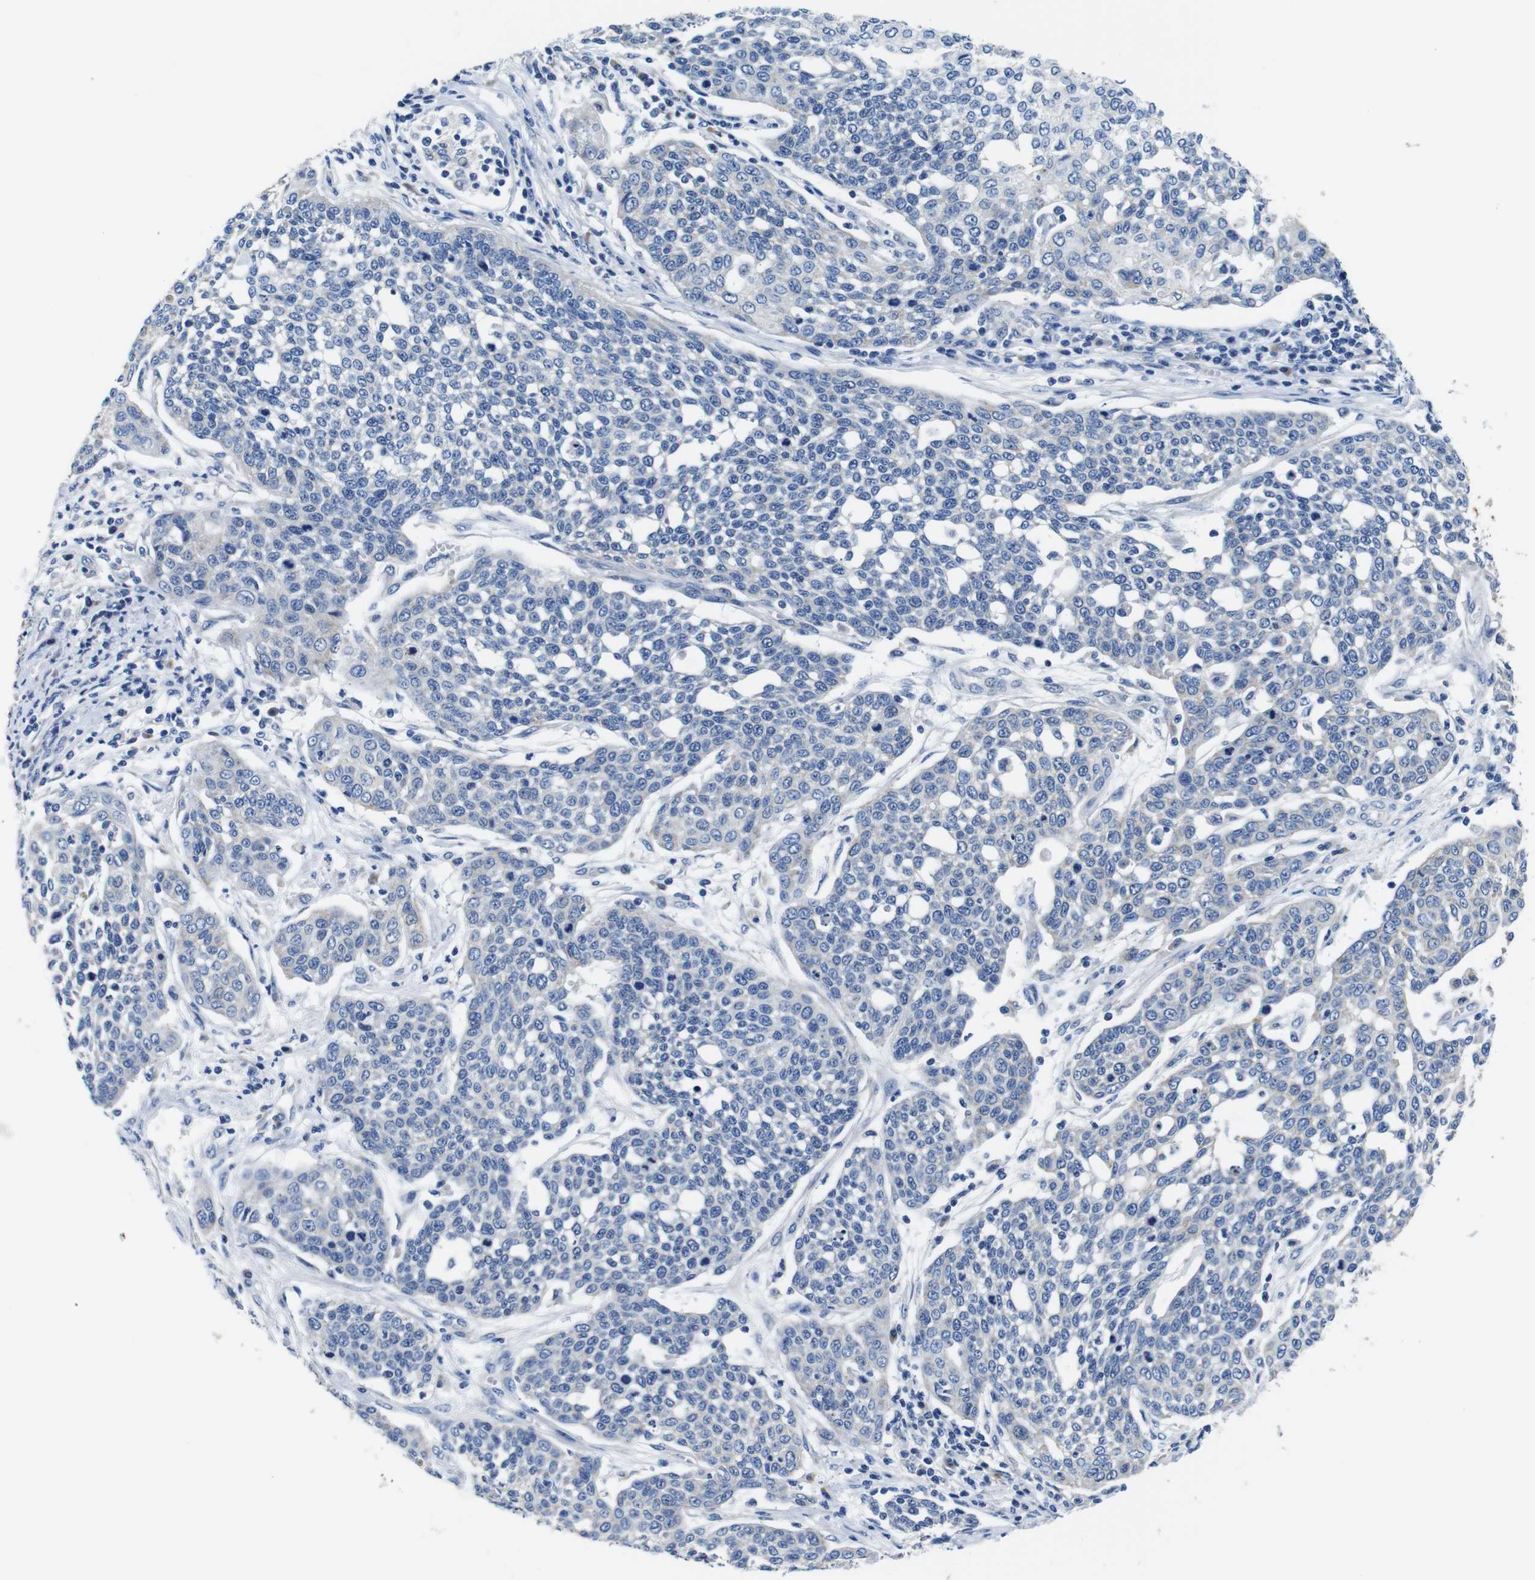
{"staining": {"intensity": "negative", "quantity": "none", "location": "none"}, "tissue": "cervical cancer", "cell_type": "Tumor cells", "image_type": "cancer", "snomed": [{"axis": "morphology", "description": "Squamous cell carcinoma, NOS"}, {"axis": "topography", "description": "Cervix"}], "caption": "An IHC photomicrograph of squamous cell carcinoma (cervical) is shown. There is no staining in tumor cells of squamous cell carcinoma (cervical).", "gene": "SNX19", "patient": {"sex": "female", "age": 34}}